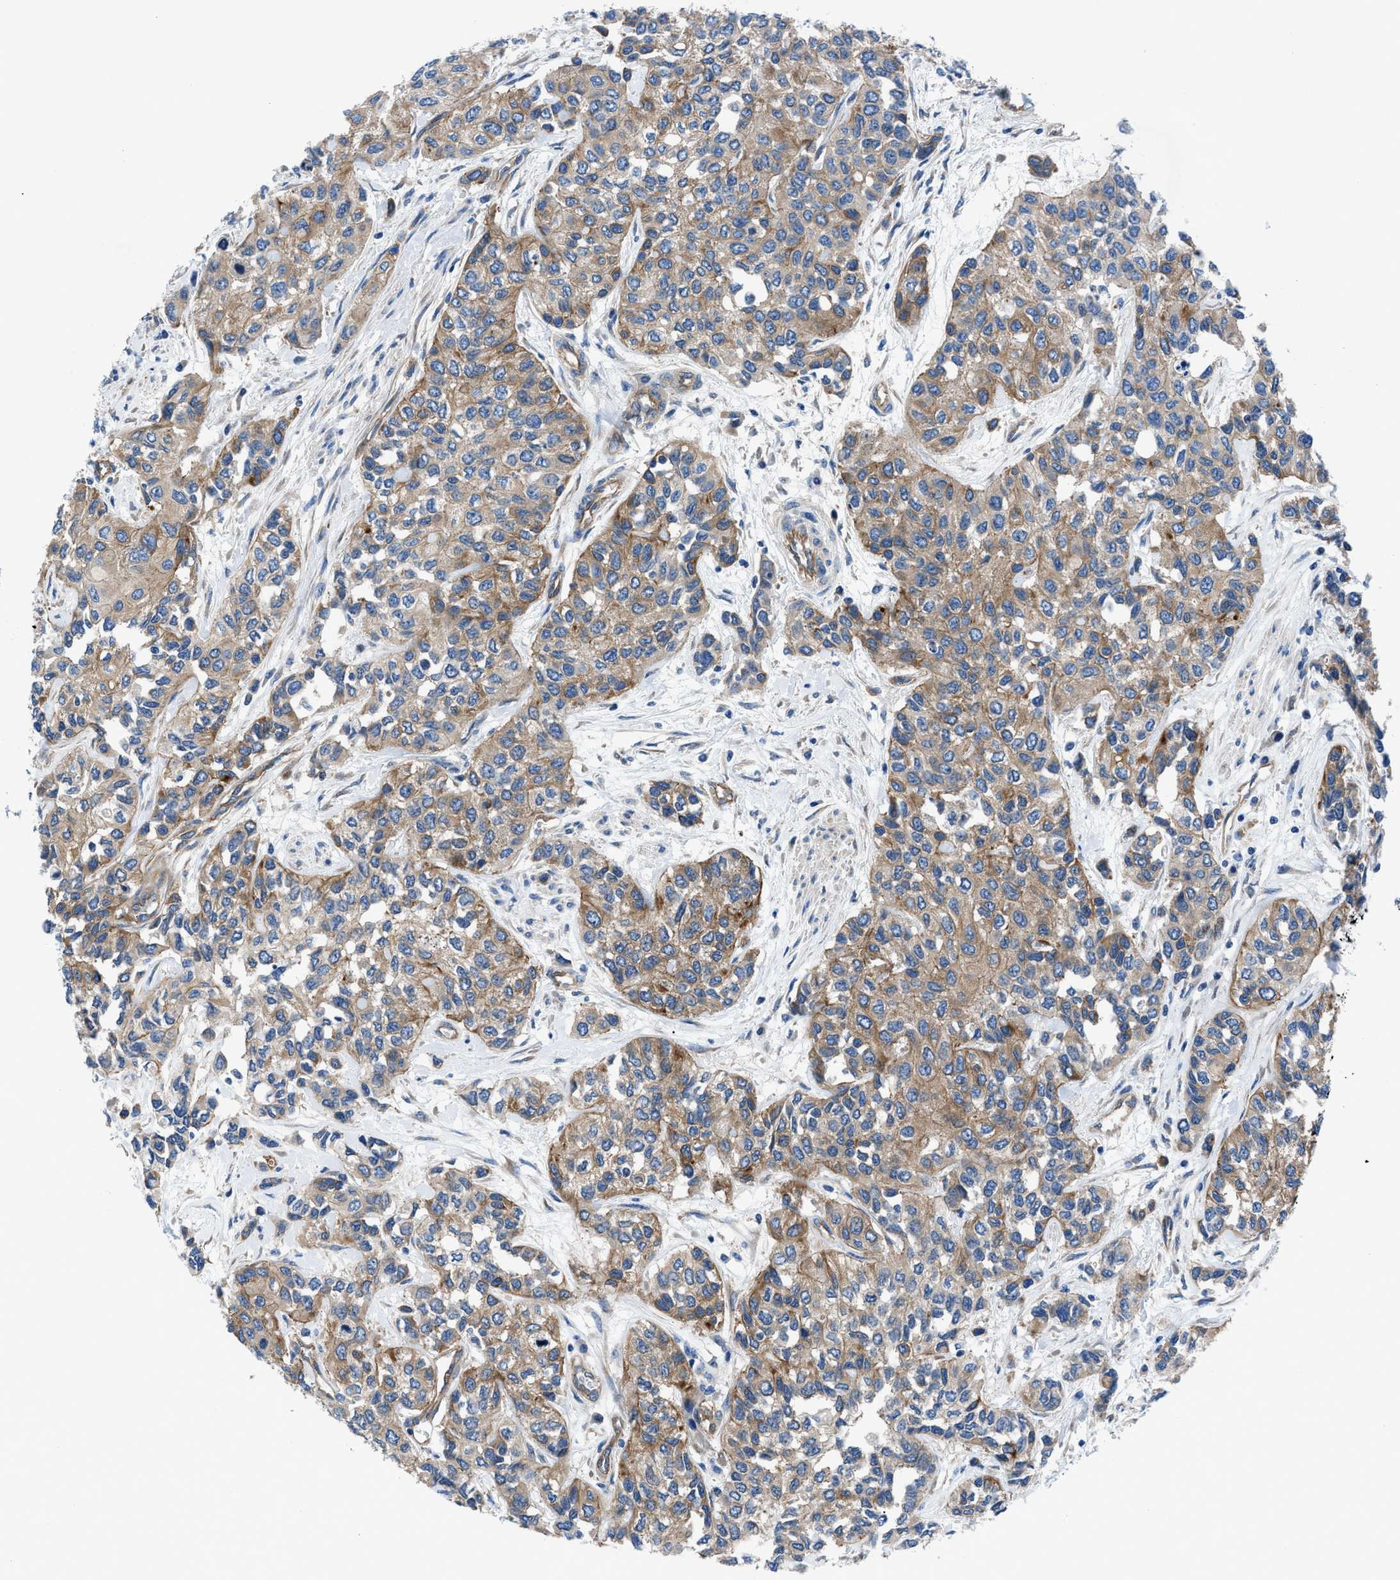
{"staining": {"intensity": "moderate", "quantity": ">75%", "location": "cytoplasmic/membranous"}, "tissue": "urothelial cancer", "cell_type": "Tumor cells", "image_type": "cancer", "snomed": [{"axis": "morphology", "description": "Urothelial carcinoma, High grade"}, {"axis": "topography", "description": "Urinary bladder"}], "caption": "A medium amount of moderate cytoplasmic/membranous expression is seen in about >75% of tumor cells in urothelial carcinoma (high-grade) tissue. (DAB (3,3'-diaminobenzidine) = brown stain, brightfield microscopy at high magnification).", "gene": "TRIP4", "patient": {"sex": "female", "age": 56}}